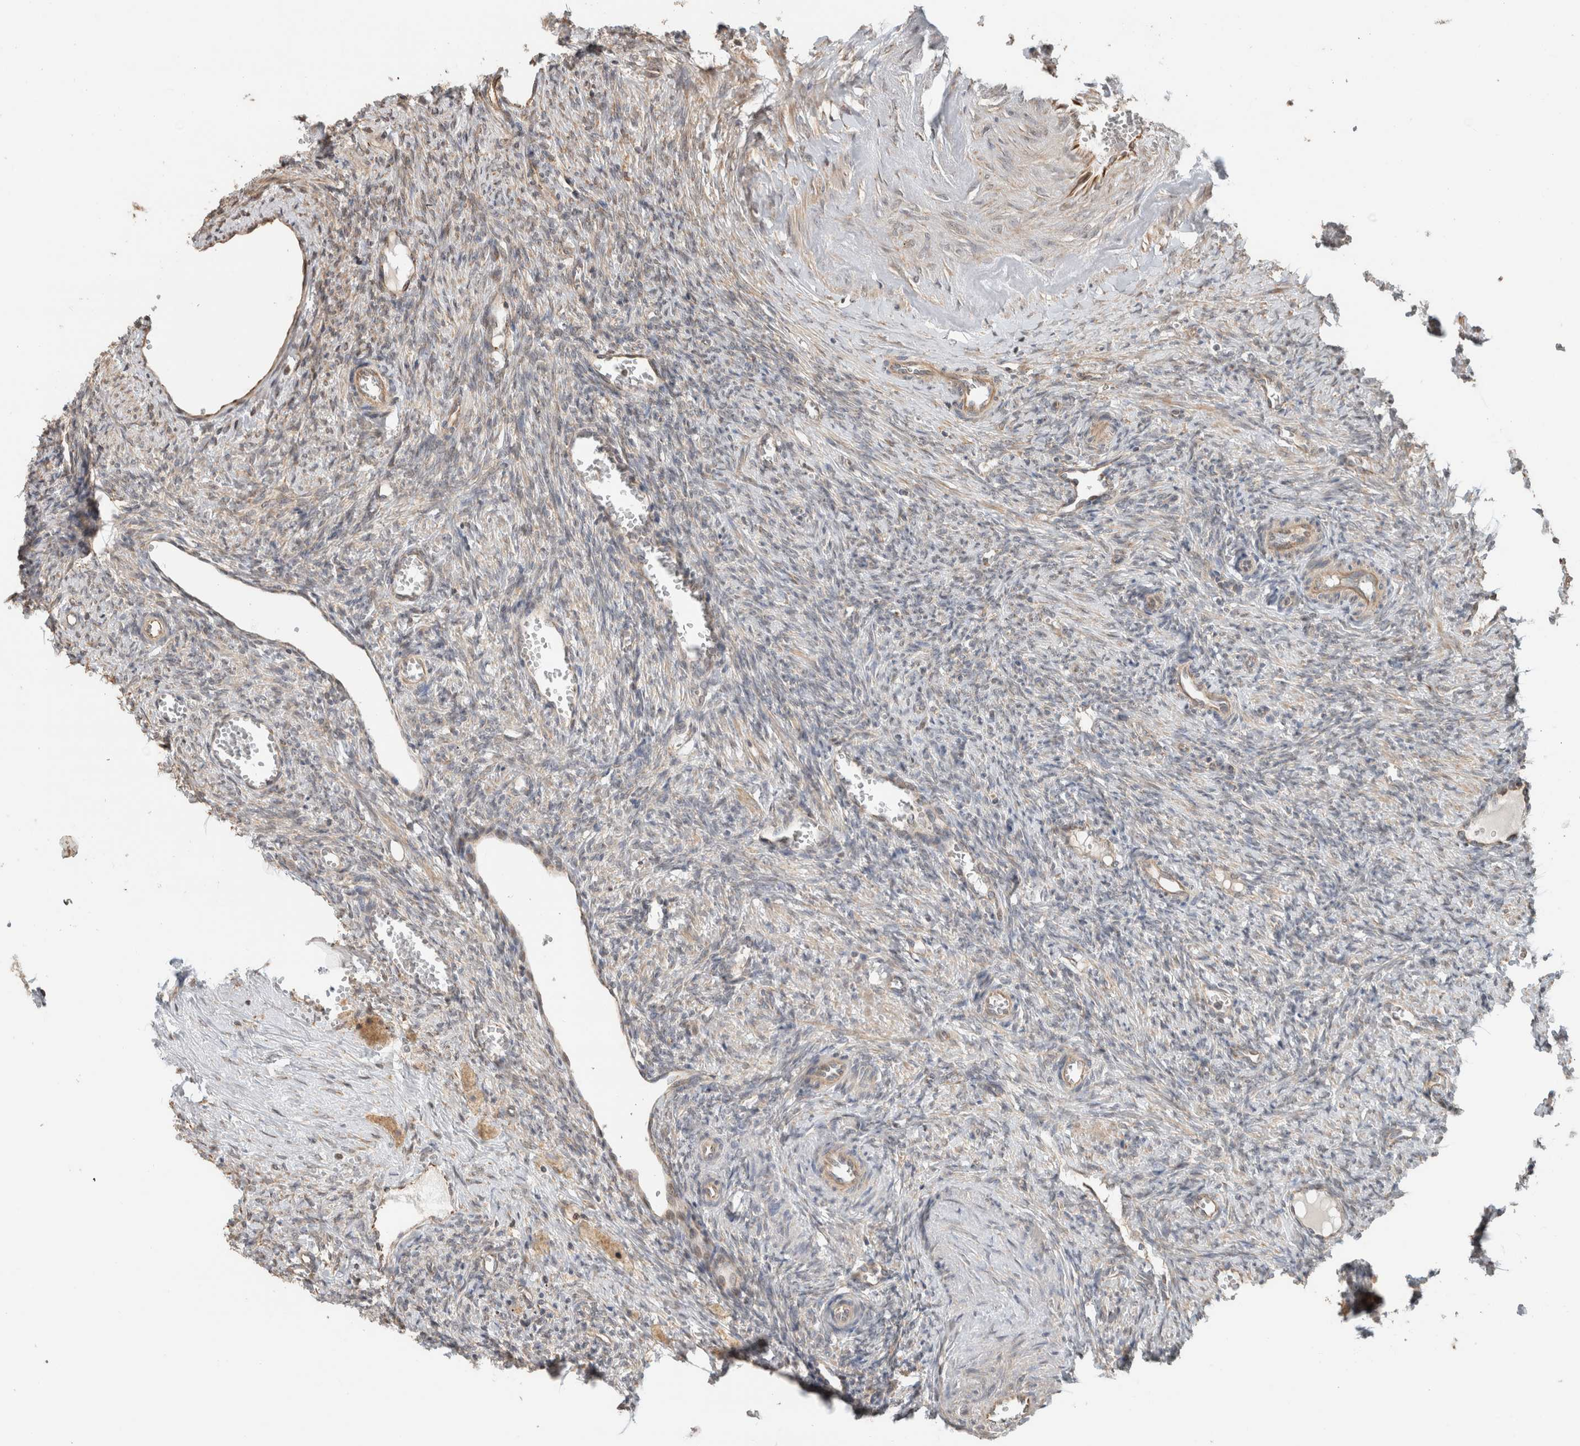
{"staining": {"intensity": "strong", "quantity": "25%-75%", "location": "cytoplasmic/membranous"}, "tissue": "ovary", "cell_type": "Follicle cells", "image_type": "normal", "snomed": [{"axis": "morphology", "description": "Normal tissue, NOS"}, {"axis": "topography", "description": "Ovary"}], "caption": "IHC staining of unremarkable ovary, which demonstrates high levels of strong cytoplasmic/membranous staining in approximately 25%-75% of follicle cells indicating strong cytoplasmic/membranous protein staining. The staining was performed using DAB (3,3'-diaminobenzidine) (brown) for protein detection and nuclei were counterstained in hematoxylin (blue).", "gene": "GINS4", "patient": {"sex": "female", "age": 41}}